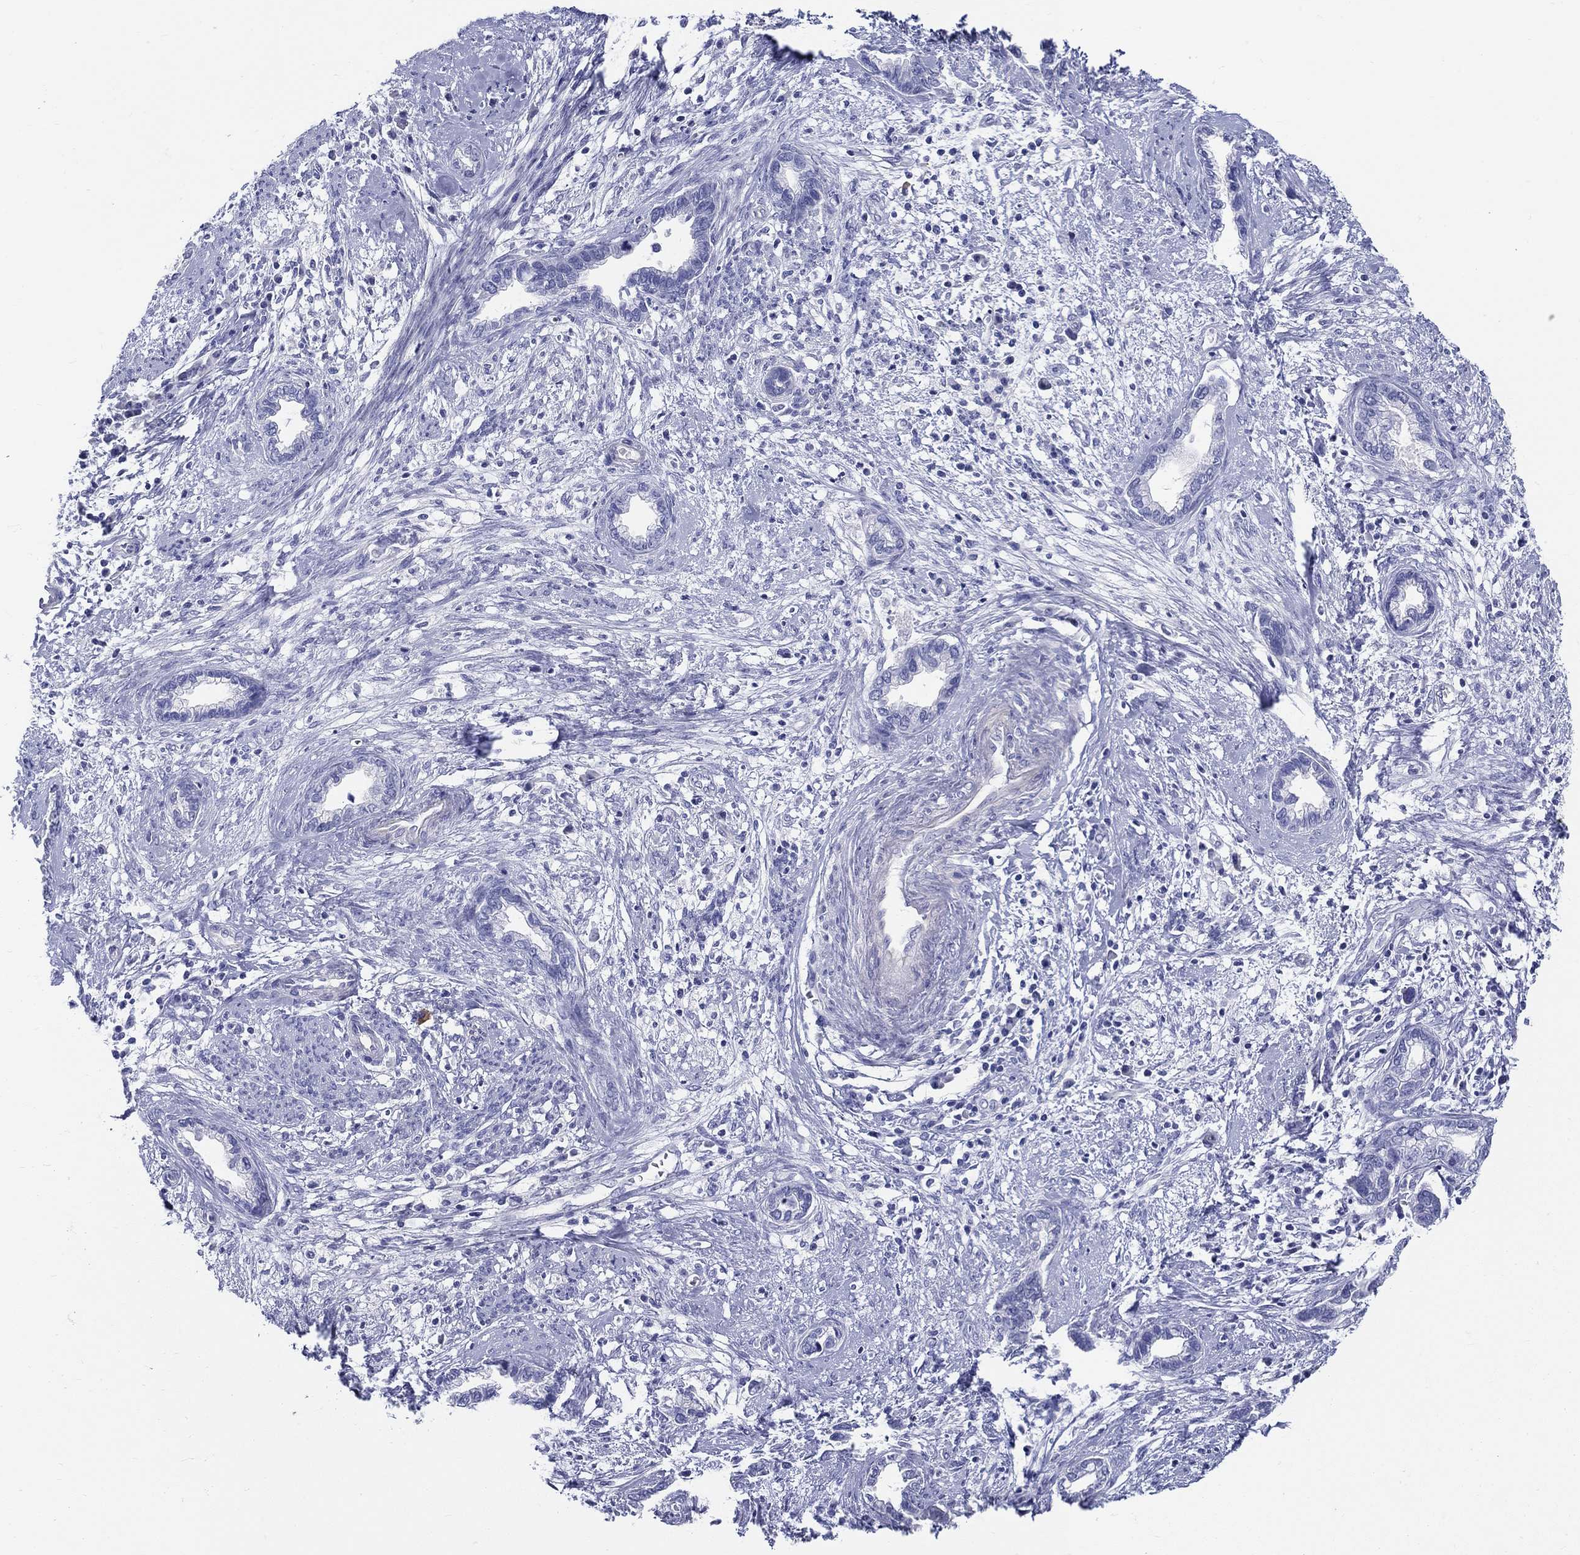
{"staining": {"intensity": "negative", "quantity": "none", "location": "none"}, "tissue": "cervical cancer", "cell_type": "Tumor cells", "image_type": "cancer", "snomed": [{"axis": "morphology", "description": "Adenocarcinoma, NOS"}, {"axis": "topography", "description": "Cervix"}], "caption": "Immunohistochemistry of human cervical adenocarcinoma shows no expression in tumor cells.", "gene": "CRYGS", "patient": {"sex": "female", "age": 62}}